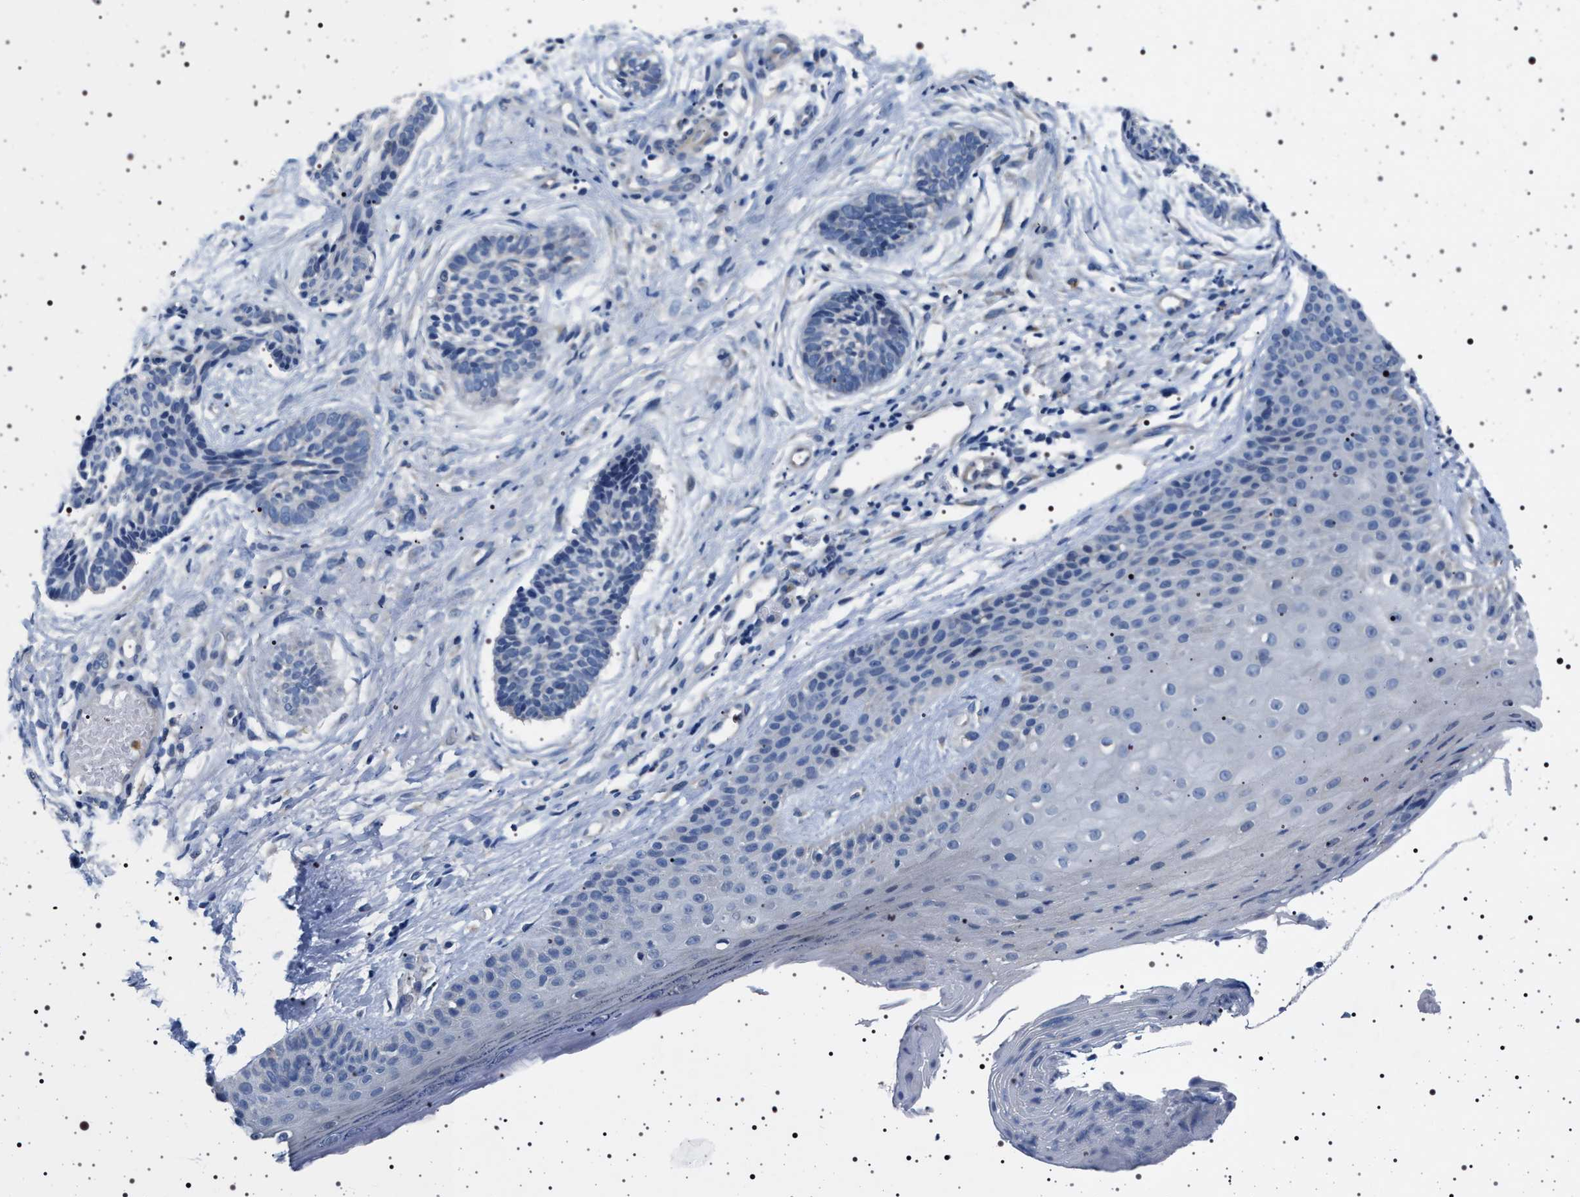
{"staining": {"intensity": "negative", "quantity": "none", "location": "none"}, "tissue": "skin cancer", "cell_type": "Tumor cells", "image_type": "cancer", "snomed": [{"axis": "morphology", "description": "Normal tissue, NOS"}, {"axis": "morphology", "description": "Basal cell carcinoma"}, {"axis": "topography", "description": "Skin"}], "caption": "Immunohistochemical staining of skin basal cell carcinoma reveals no significant positivity in tumor cells.", "gene": "NAT9", "patient": {"sex": "male", "age": 63}}